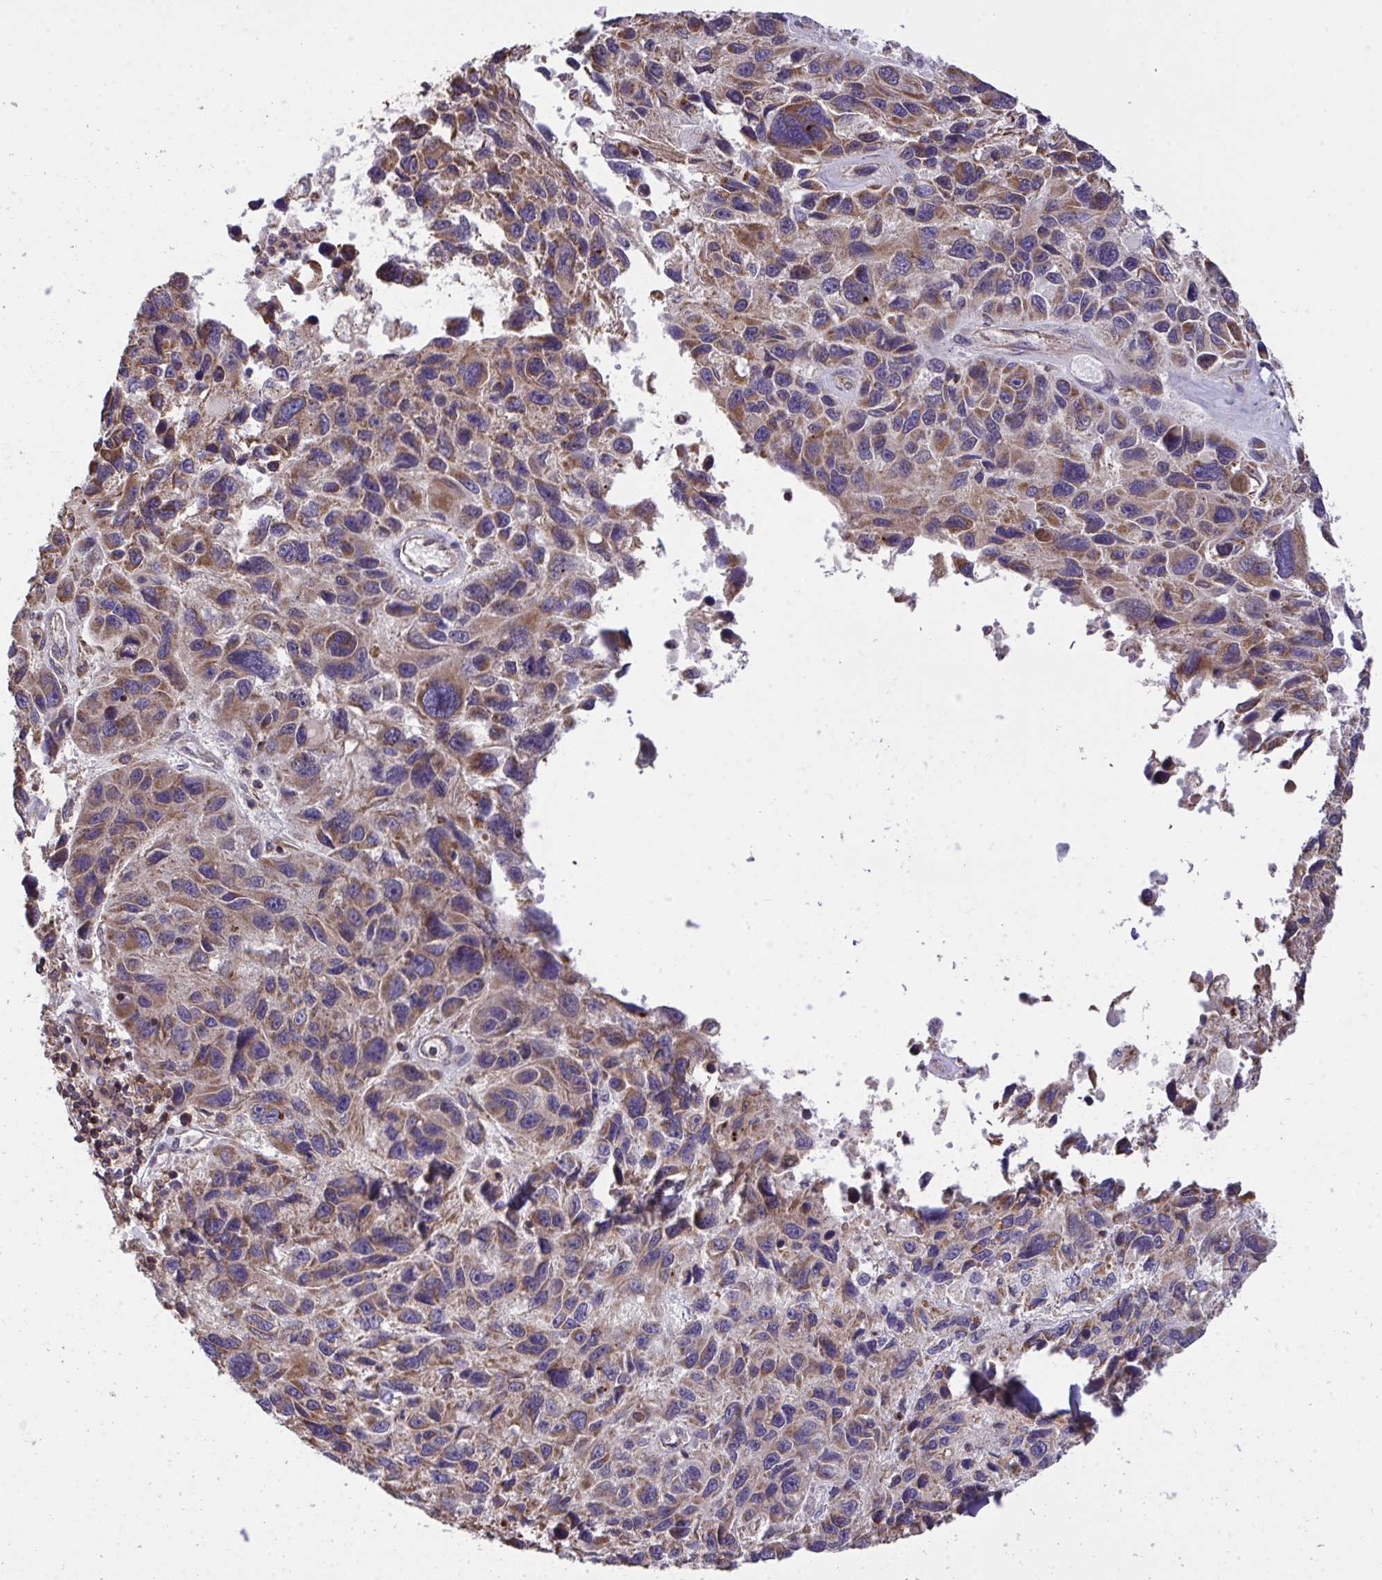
{"staining": {"intensity": "moderate", "quantity": ">75%", "location": "cytoplasmic/membranous"}, "tissue": "melanoma", "cell_type": "Tumor cells", "image_type": "cancer", "snomed": [{"axis": "morphology", "description": "Malignant melanoma, NOS"}, {"axis": "topography", "description": "Skin"}], "caption": "The immunohistochemical stain labels moderate cytoplasmic/membranous positivity in tumor cells of melanoma tissue. Nuclei are stained in blue.", "gene": "PPM1H", "patient": {"sex": "male", "age": 53}}